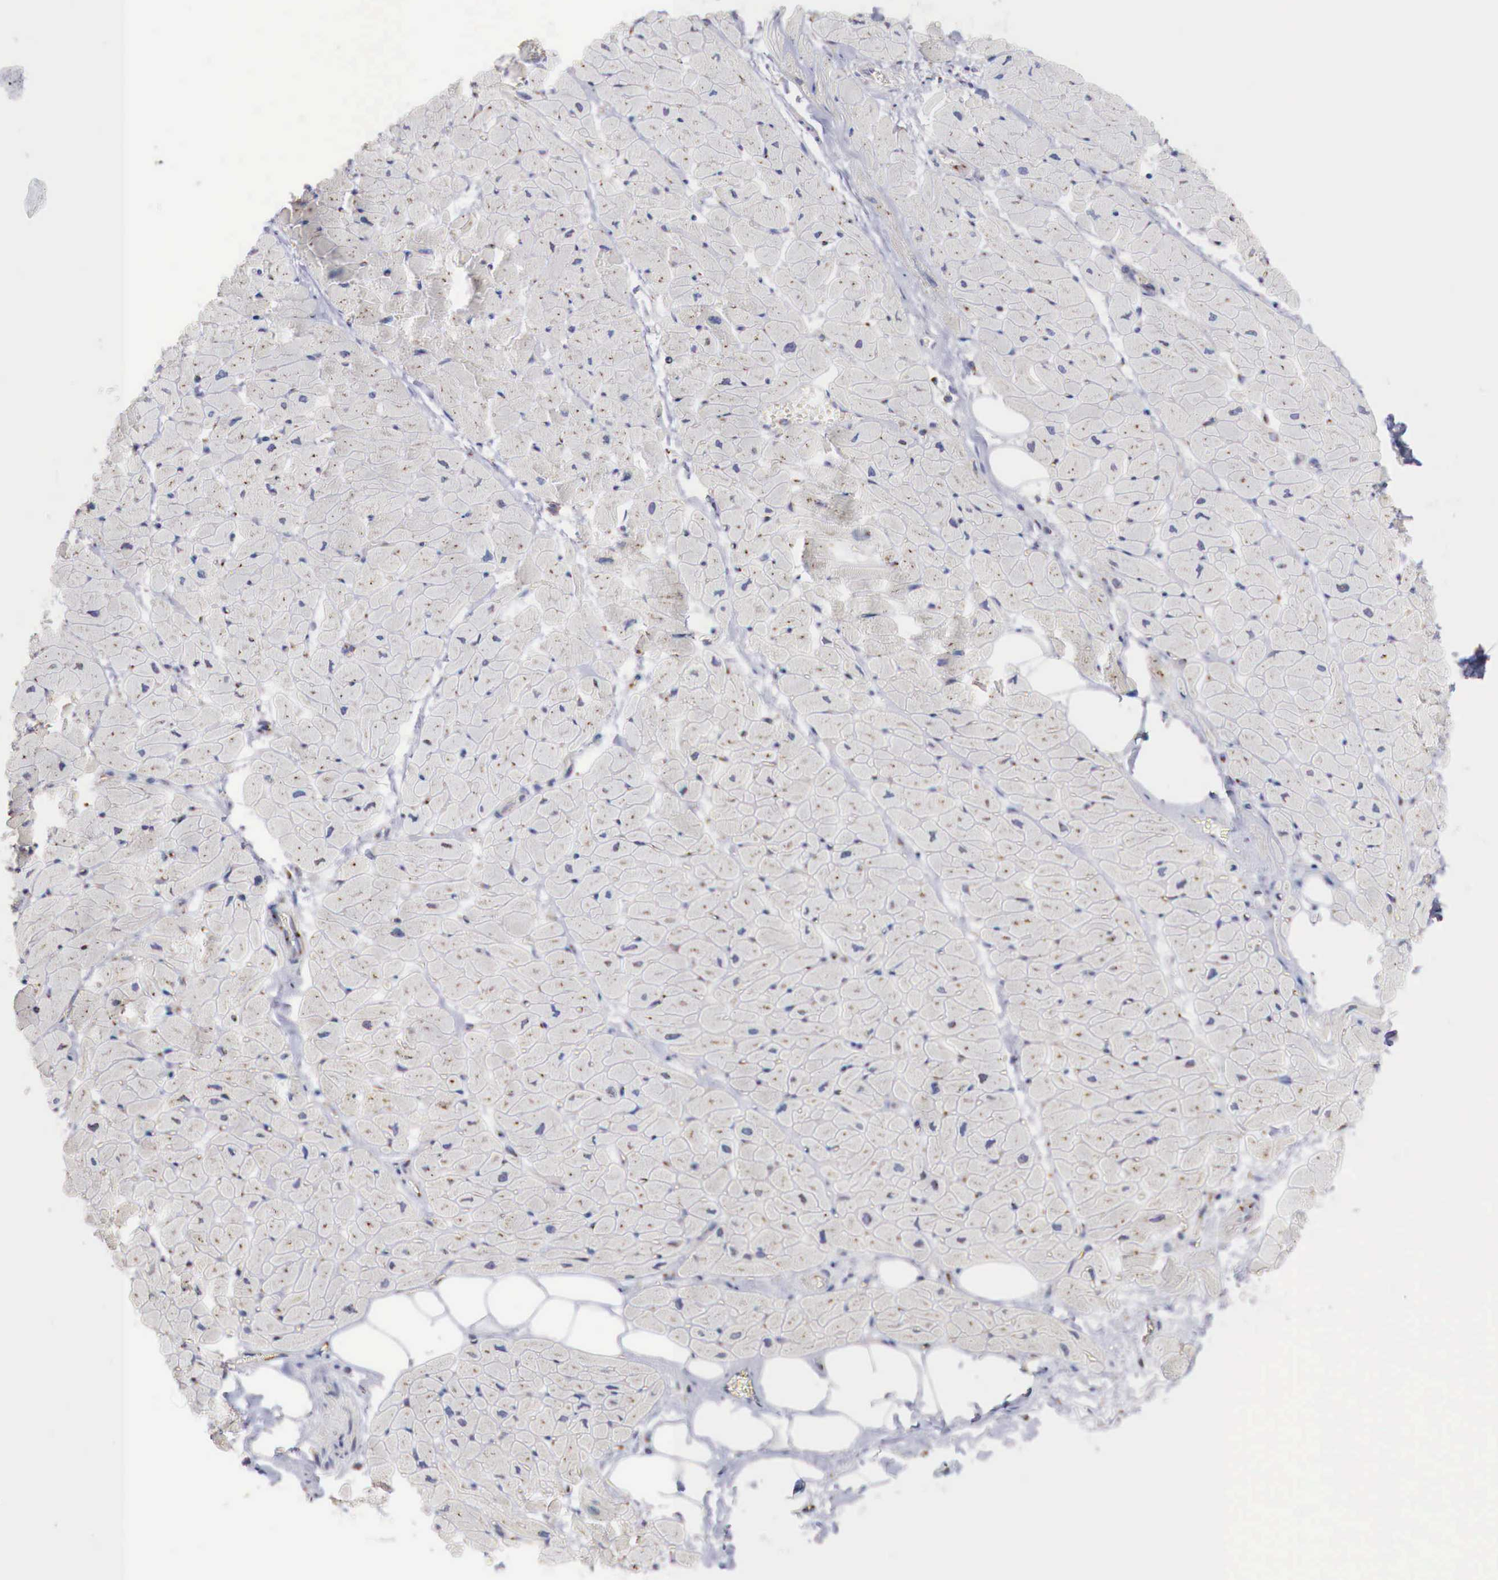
{"staining": {"intensity": "weak", "quantity": "<25%", "location": "cytoplasmic/membranous"}, "tissue": "heart muscle", "cell_type": "Cardiomyocytes", "image_type": "normal", "snomed": [{"axis": "morphology", "description": "Normal tissue, NOS"}, {"axis": "topography", "description": "Heart"}], "caption": "The immunohistochemistry (IHC) image has no significant staining in cardiomyocytes of heart muscle. Brightfield microscopy of immunohistochemistry stained with DAB (3,3'-diaminobenzidine) (brown) and hematoxylin (blue), captured at high magnification.", "gene": "SYAP1", "patient": {"sex": "female", "age": 19}}